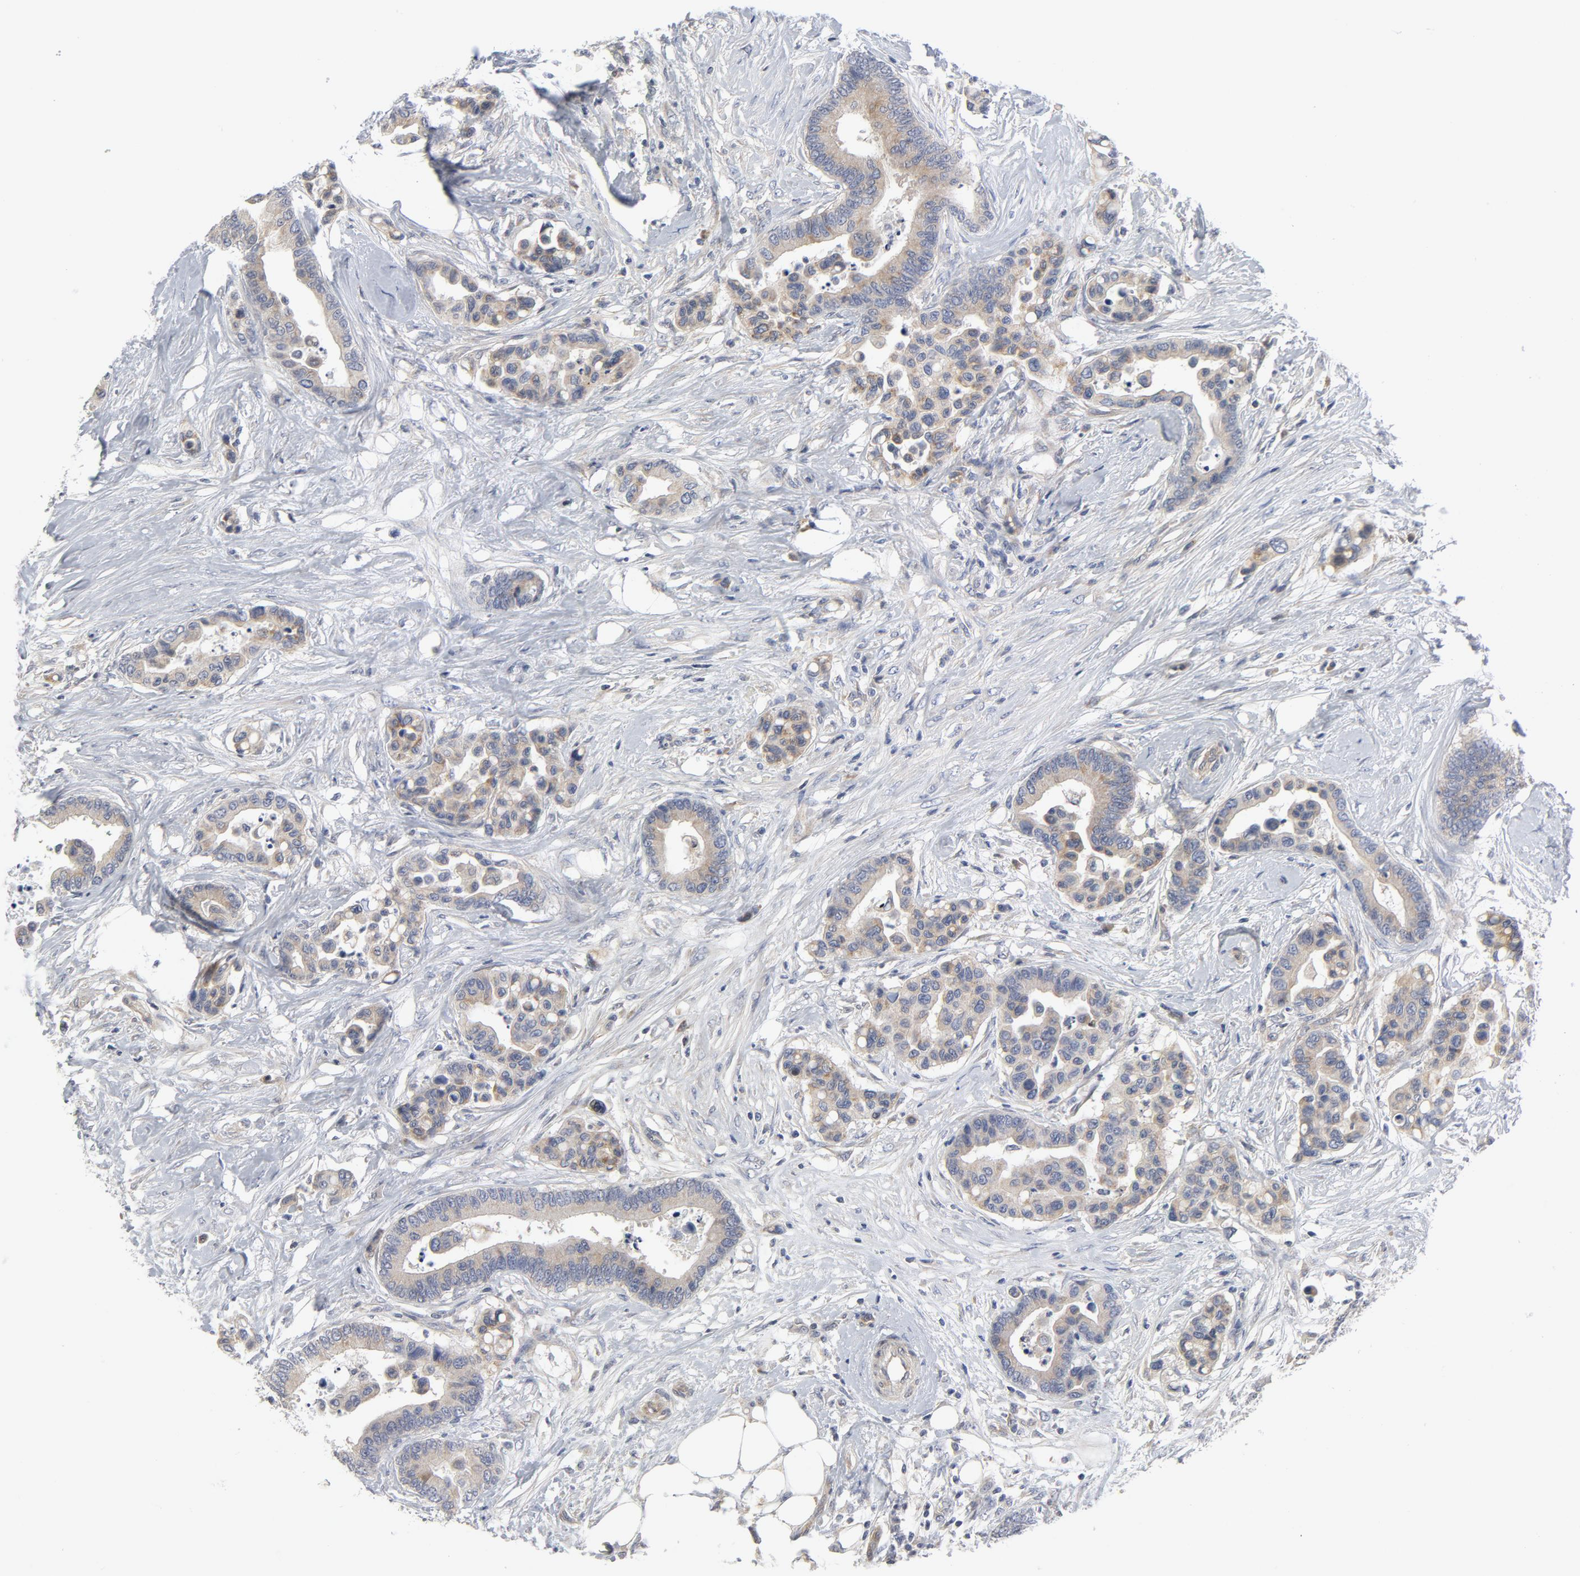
{"staining": {"intensity": "weak", "quantity": ">75%", "location": "cytoplasmic/membranous"}, "tissue": "colorectal cancer", "cell_type": "Tumor cells", "image_type": "cancer", "snomed": [{"axis": "morphology", "description": "Adenocarcinoma, NOS"}, {"axis": "topography", "description": "Colon"}], "caption": "Approximately >75% of tumor cells in human adenocarcinoma (colorectal) demonstrate weak cytoplasmic/membranous protein staining as visualized by brown immunohistochemical staining.", "gene": "BAD", "patient": {"sex": "male", "age": 82}}